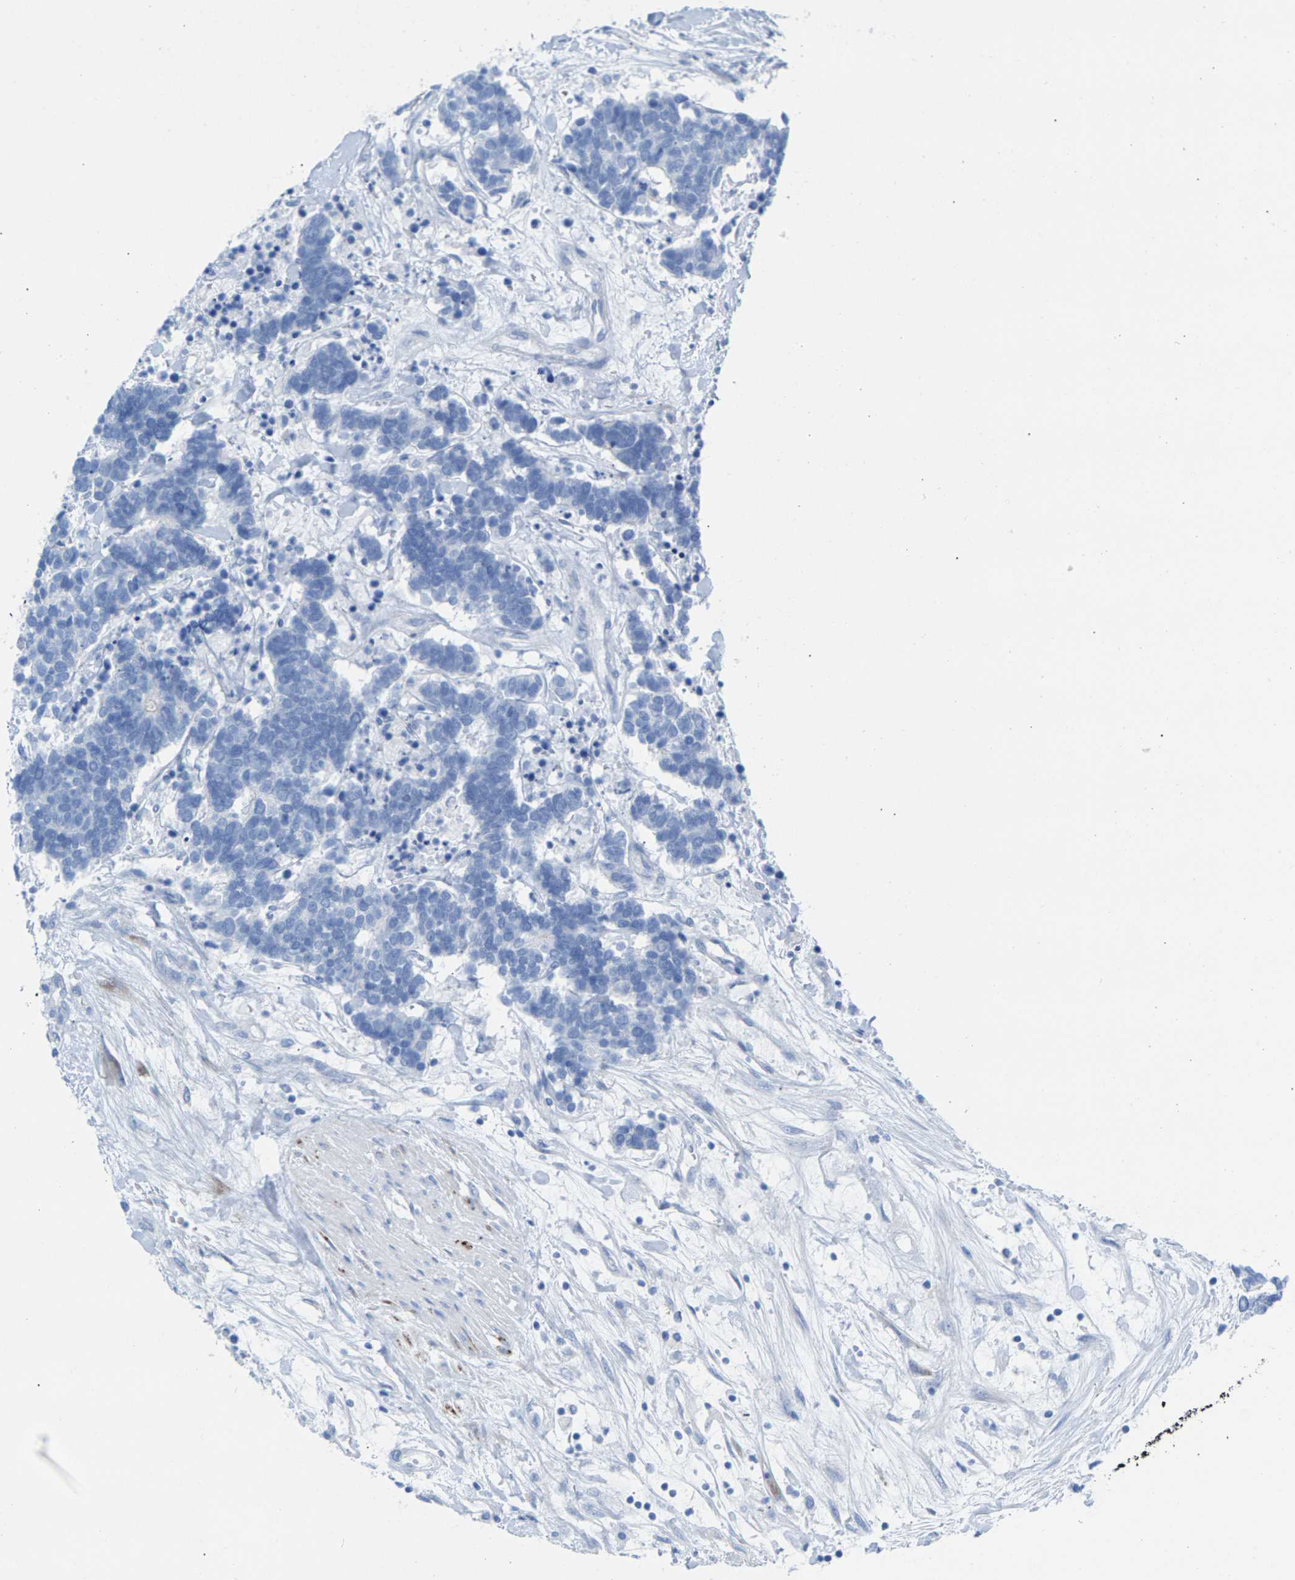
{"staining": {"intensity": "negative", "quantity": "none", "location": "none"}, "tissue": "carcinoid", "cell_type": "Tumor cells", "image_type": "cancer", "snomed": [{"axis": "morphology", "description": "Carcinoma, NOS"}, {"axis": "morphology", "description": "Carcinoid, malignant, NOS"}, {"axis": "topography", "description": "Urinary bladder"}], "caption": "Immunohistochemistry of carcinoid displays no staining in tumor cells.", "gene": "CPA1", "patient": {"sex": "male", "age": 57}}